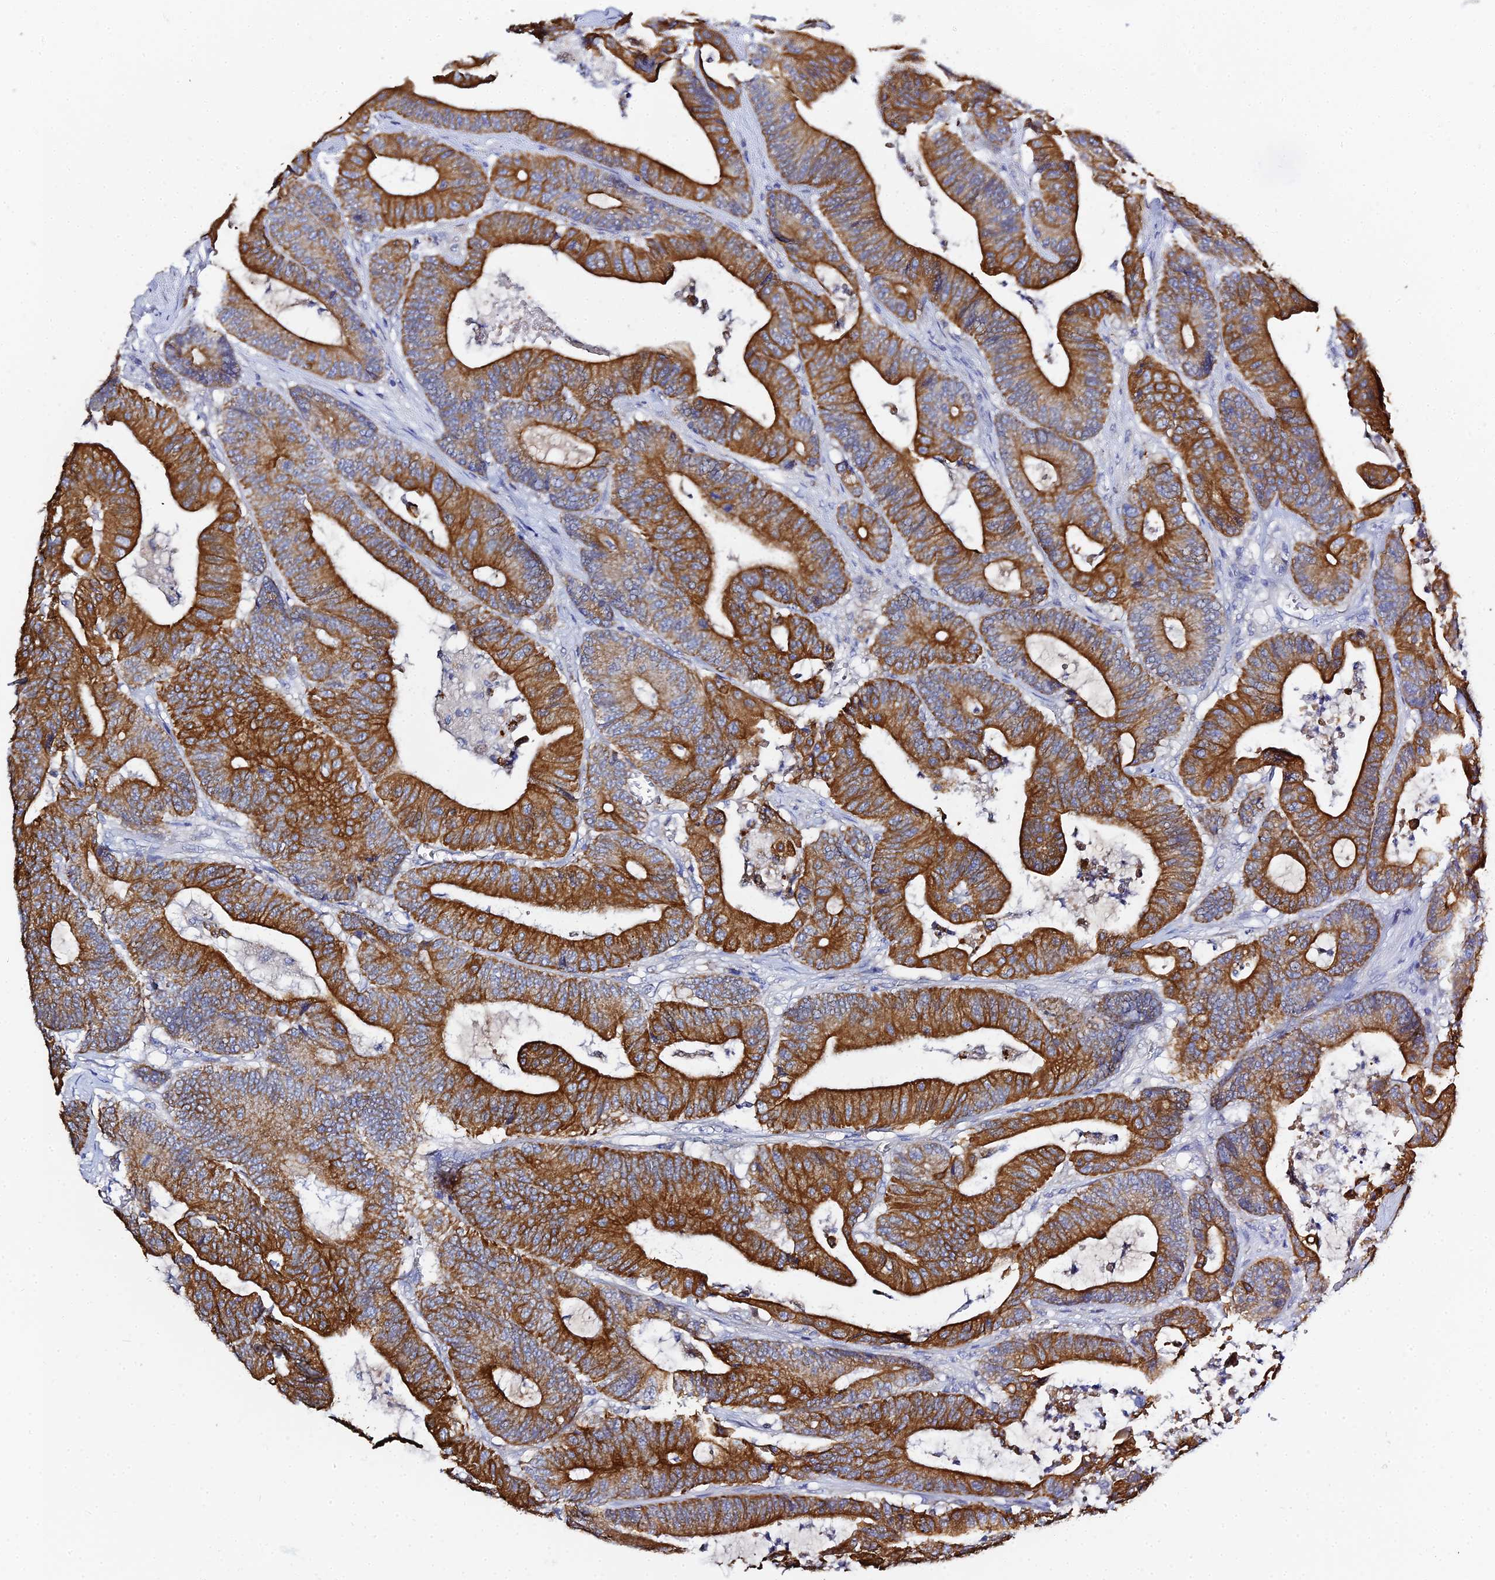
{"staining": {"intensity": "strong", "quantity": ">75%", "location": "cytoplasmic/membranous"}, "tissue": "colorectal cancer", "cell_type": "Tumor cells", "image_type": "cancer", "snomed": [{"axis": "morphology", "description": "Adenocarcinoma, NOS"}, {"axis": "topography", "description": "Colon"}], "caption": "The micrograph exhibits a brown stain indicating the presence of a protein in the cytoplasmic/membranous of tumor cells in colorectal cancer (adenocarcinoma). Using DAB (3,3'-diaminobenzidine) (brown) and hematoxylin (blue) stains, captured at high magnification using brightfield microscopy.", "gene": "ZXDA", "patient": {"sex": "female", "age": 84}}